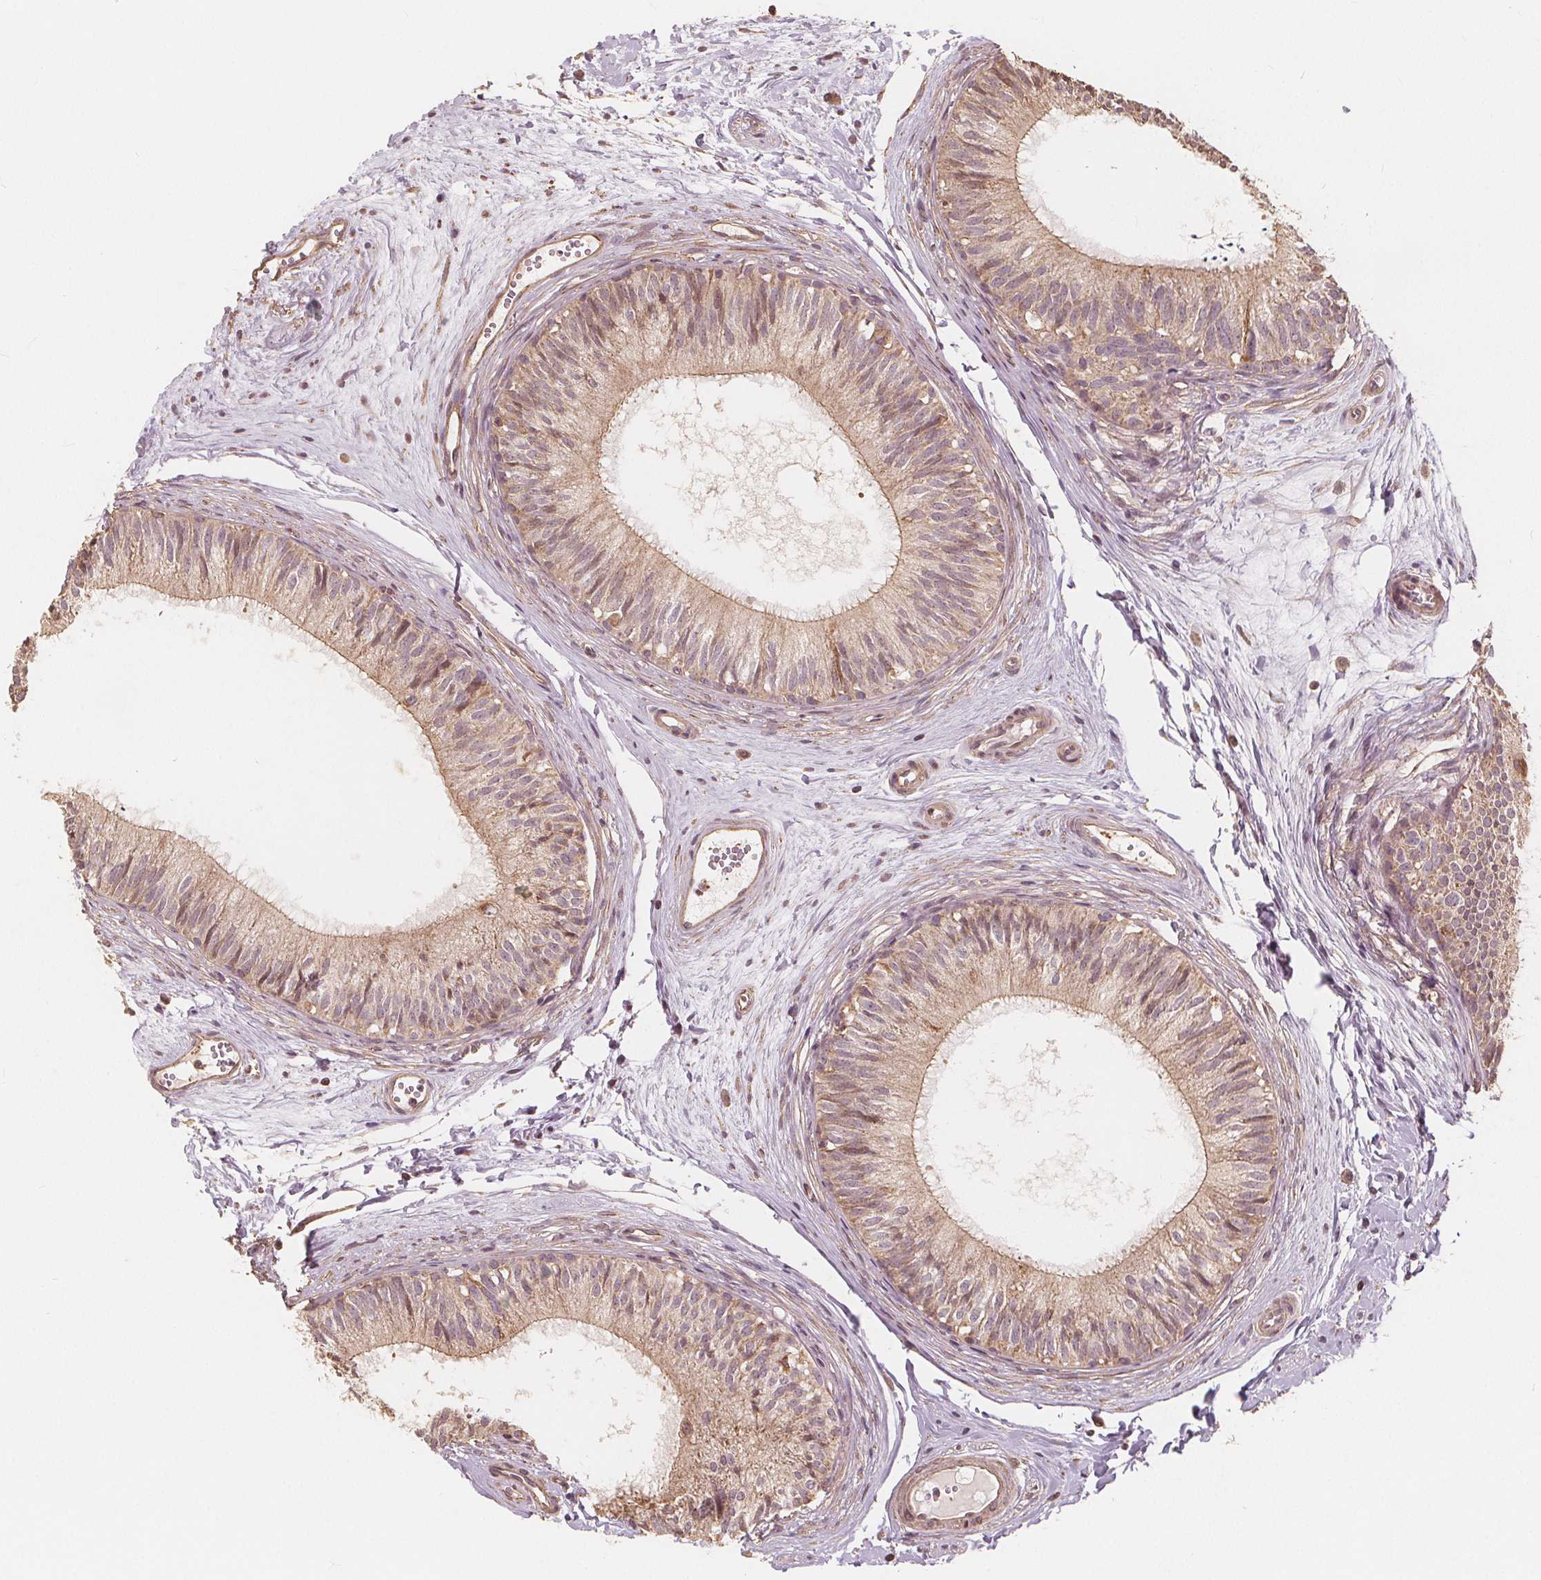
{"staining": {"intensity": "weak", "quantity": "25%-75%", "location": "cytoplasmic/membranous"}, "tissue": "epididymis", "cell_type": "Glandular cells", "image_type": "normal", "snomed": [{"axis": "morphology", "description": "Normal tissue, NOS"}, {"axis": "topography", "description": "Epididymis"}], "caption": "Weak cytoplasmic/membranous staining is seen in approximately 25%-75% of glandular cells in unremarkable epididymis.", "gene": "PEX26", "patient": {"sex": "male", "age": 29}}